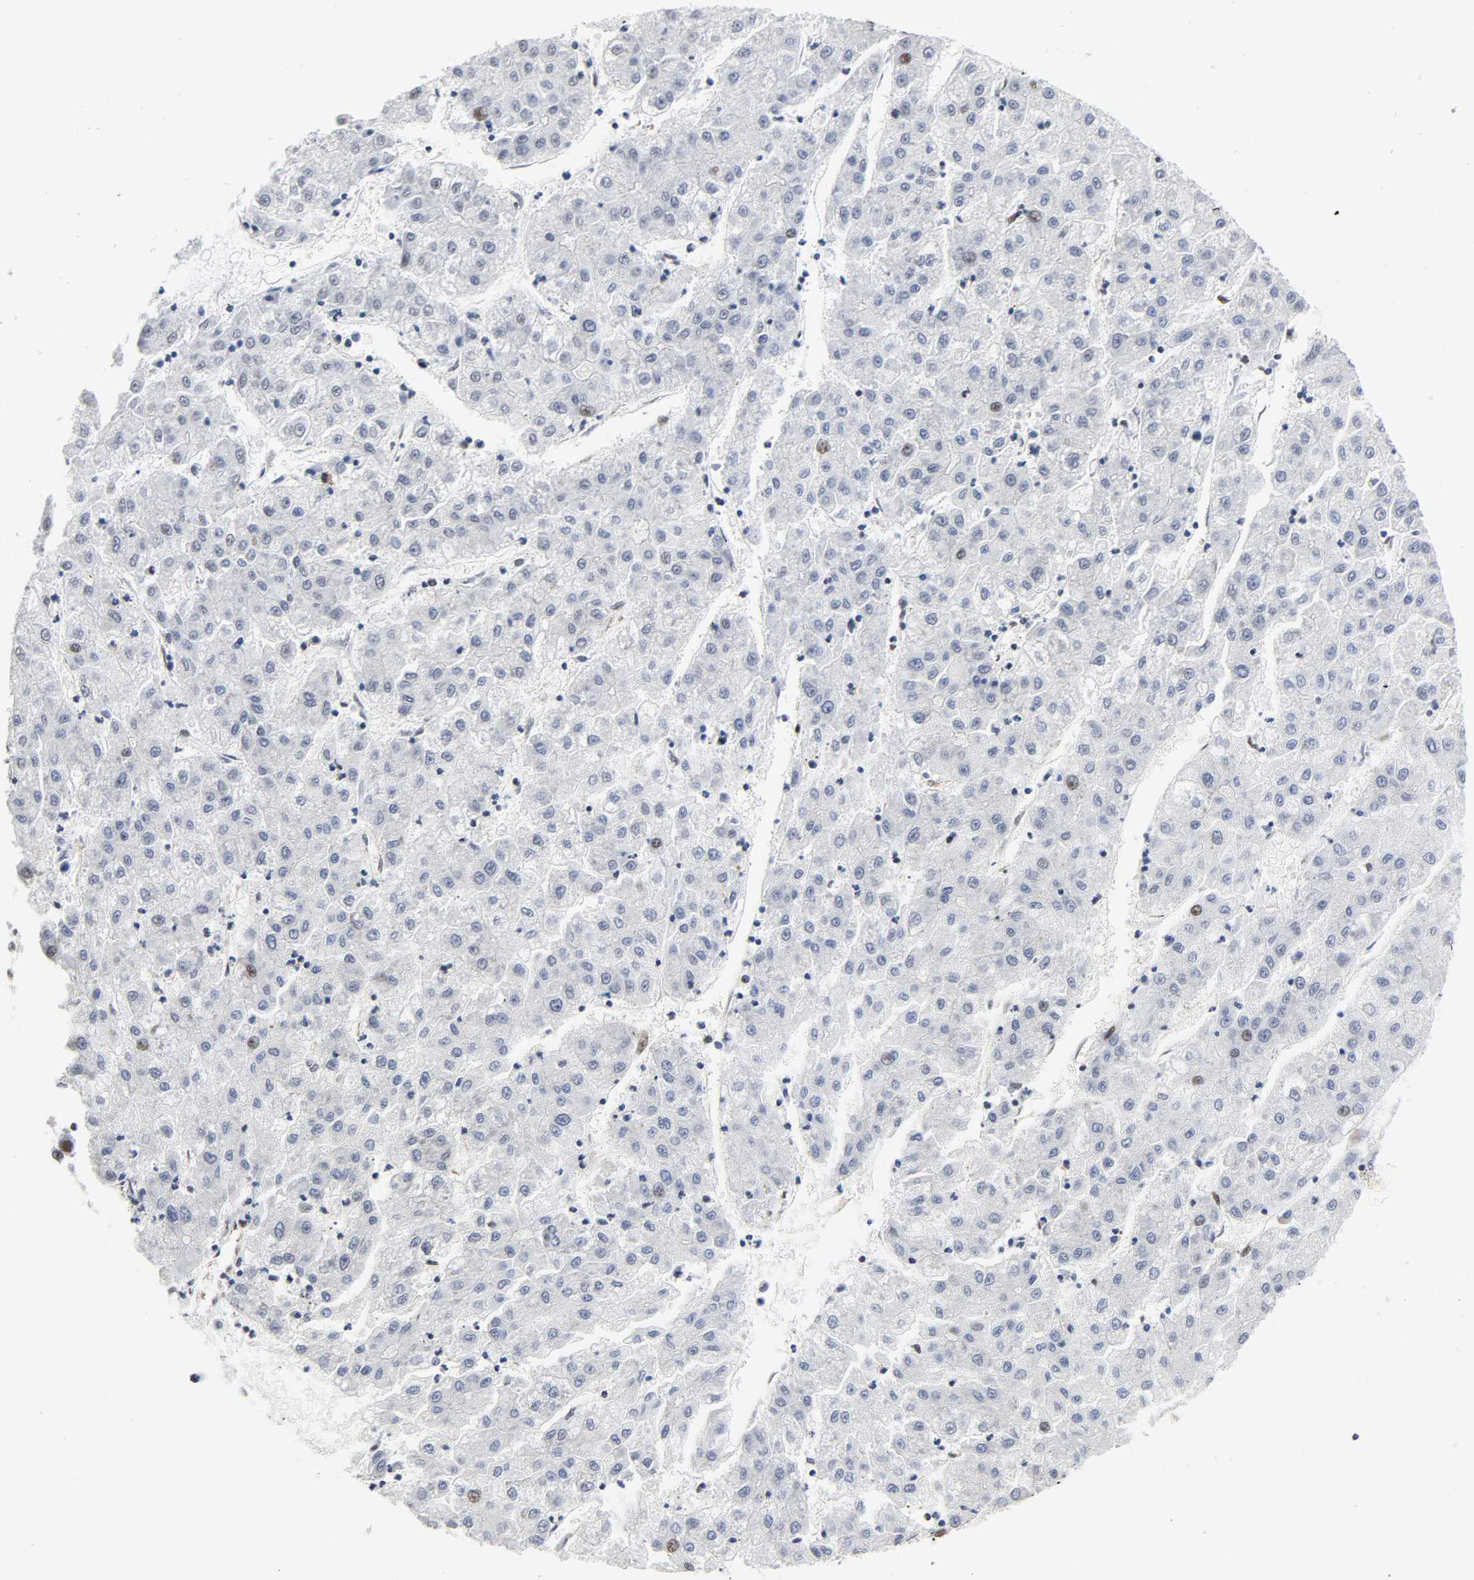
{"staining": {"intensity": "negative", "quantity": "none", "location": "none"}, "tissue": "liver cancer", "cell_type": "Tumor cells", "image_type": "cancer", "snomed": [{"axis": "morphology", "description": "Carcinoma, Hepatocellular, NOS"}, {"axis": "topography", "description": "Liver"}], "caption": "IHC of human liver cancer exhibits no positivity in tumor cells. (Stains: DAB immunohistochemistry with hematoxylin counter stain, Microscopy: brightfield microscopy at high magnification).", "gene": "DOCK1", "patient": {"sex": "male", "age": 72}}